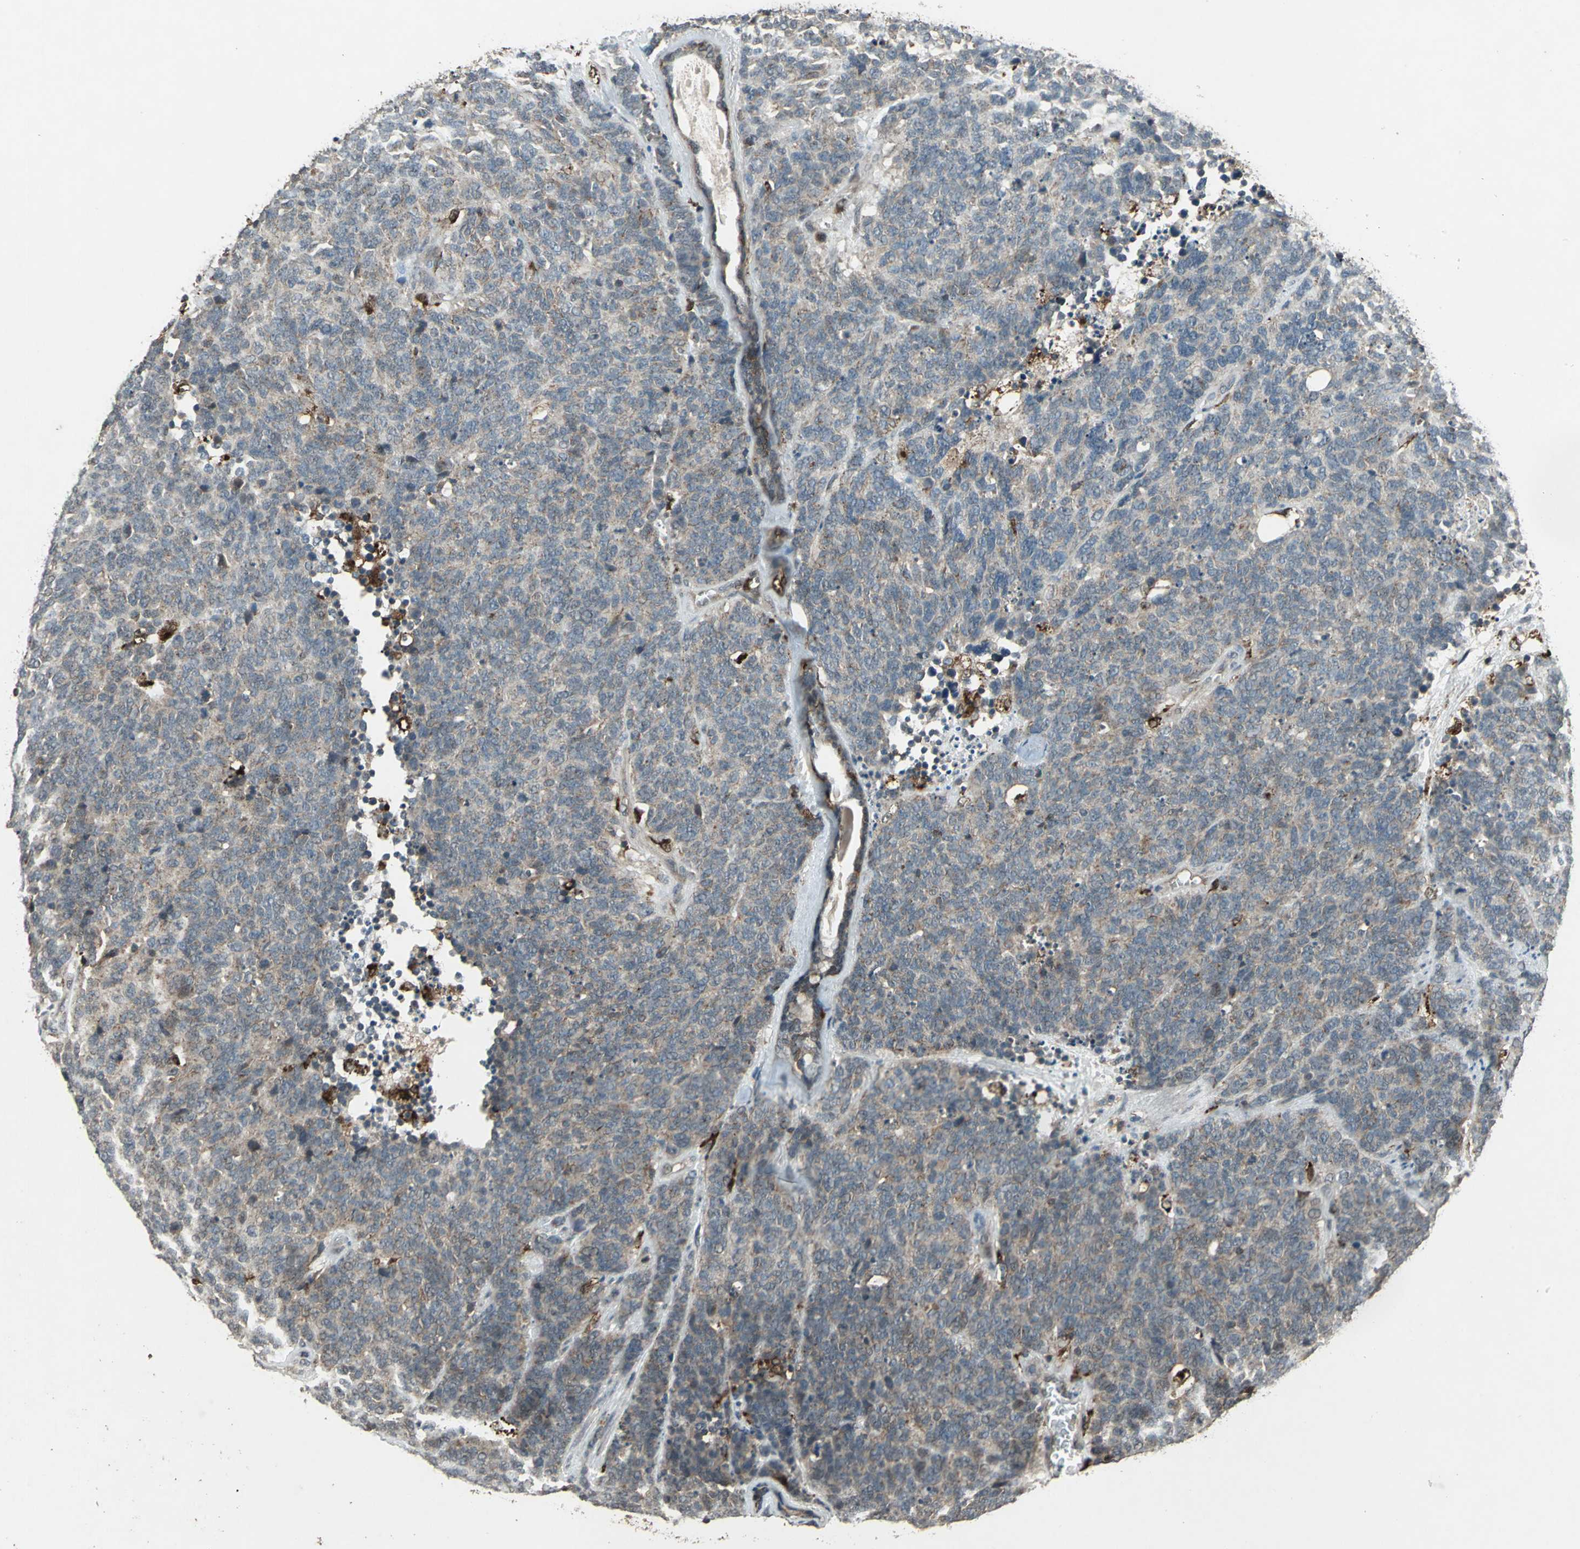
{"staining": {"intensity": "weak", "quantity": "<25%", "location": "cytoplasmic/membranous"}, "tissue": "lung cancer", "cell_type": "Tumor cells", "image_type": "cancer", "snomed": [{"axis": "morphology", "description": "Neoplasm, malignant, NOS"}, {"axis": "topography", "description": "Lung"}], "caption": "High power microscopy image of an immunohistochemistry (IHC) micrograph of lung cancer, revealing no significant staining in tumor cells.", "gene": "PYCARD", "patient": {"sex": "female", "age": 58}}